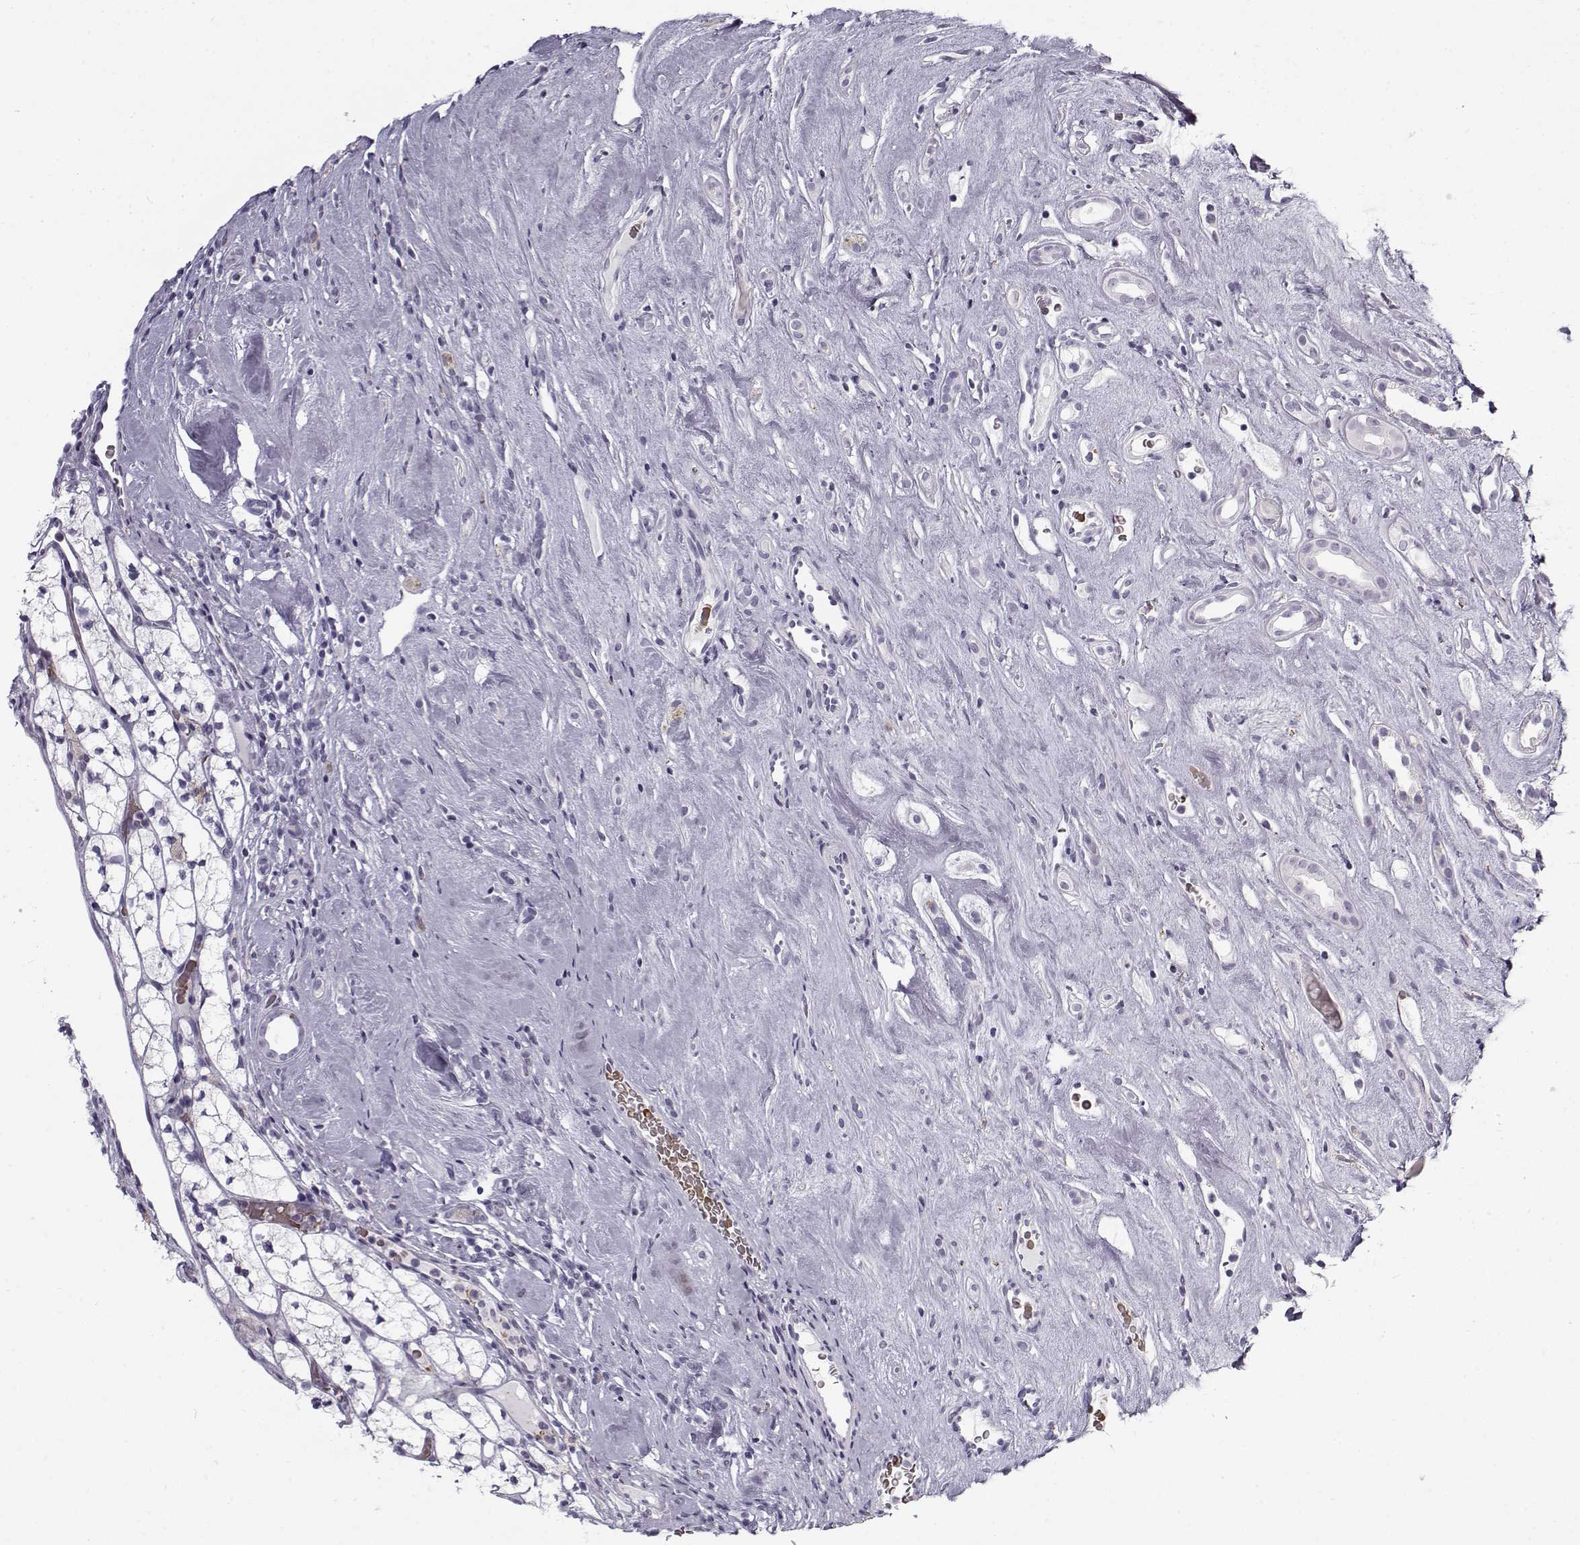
{"staining": {"intensity": "negative", "quantity": "none", "location": "none"}, "tissue": "renal cancer", "cell_type": "Tumor cells", "image_type": "cancer", "snomed": [{"axis": "morphology", "description": "Adenocarcinoma, NOS"}, {"axis": "topography", "description": "Kidney"}], "caption": "Immunohistochemical staining of human renal adenocarcinoma reveals no significant expression in tumor cells. (Brightfield microscopy of DAB immunohistochemistry (IHC) at high magnification).", "gene": "SNCA", "patient": {"sex": "female", "age": 89}}